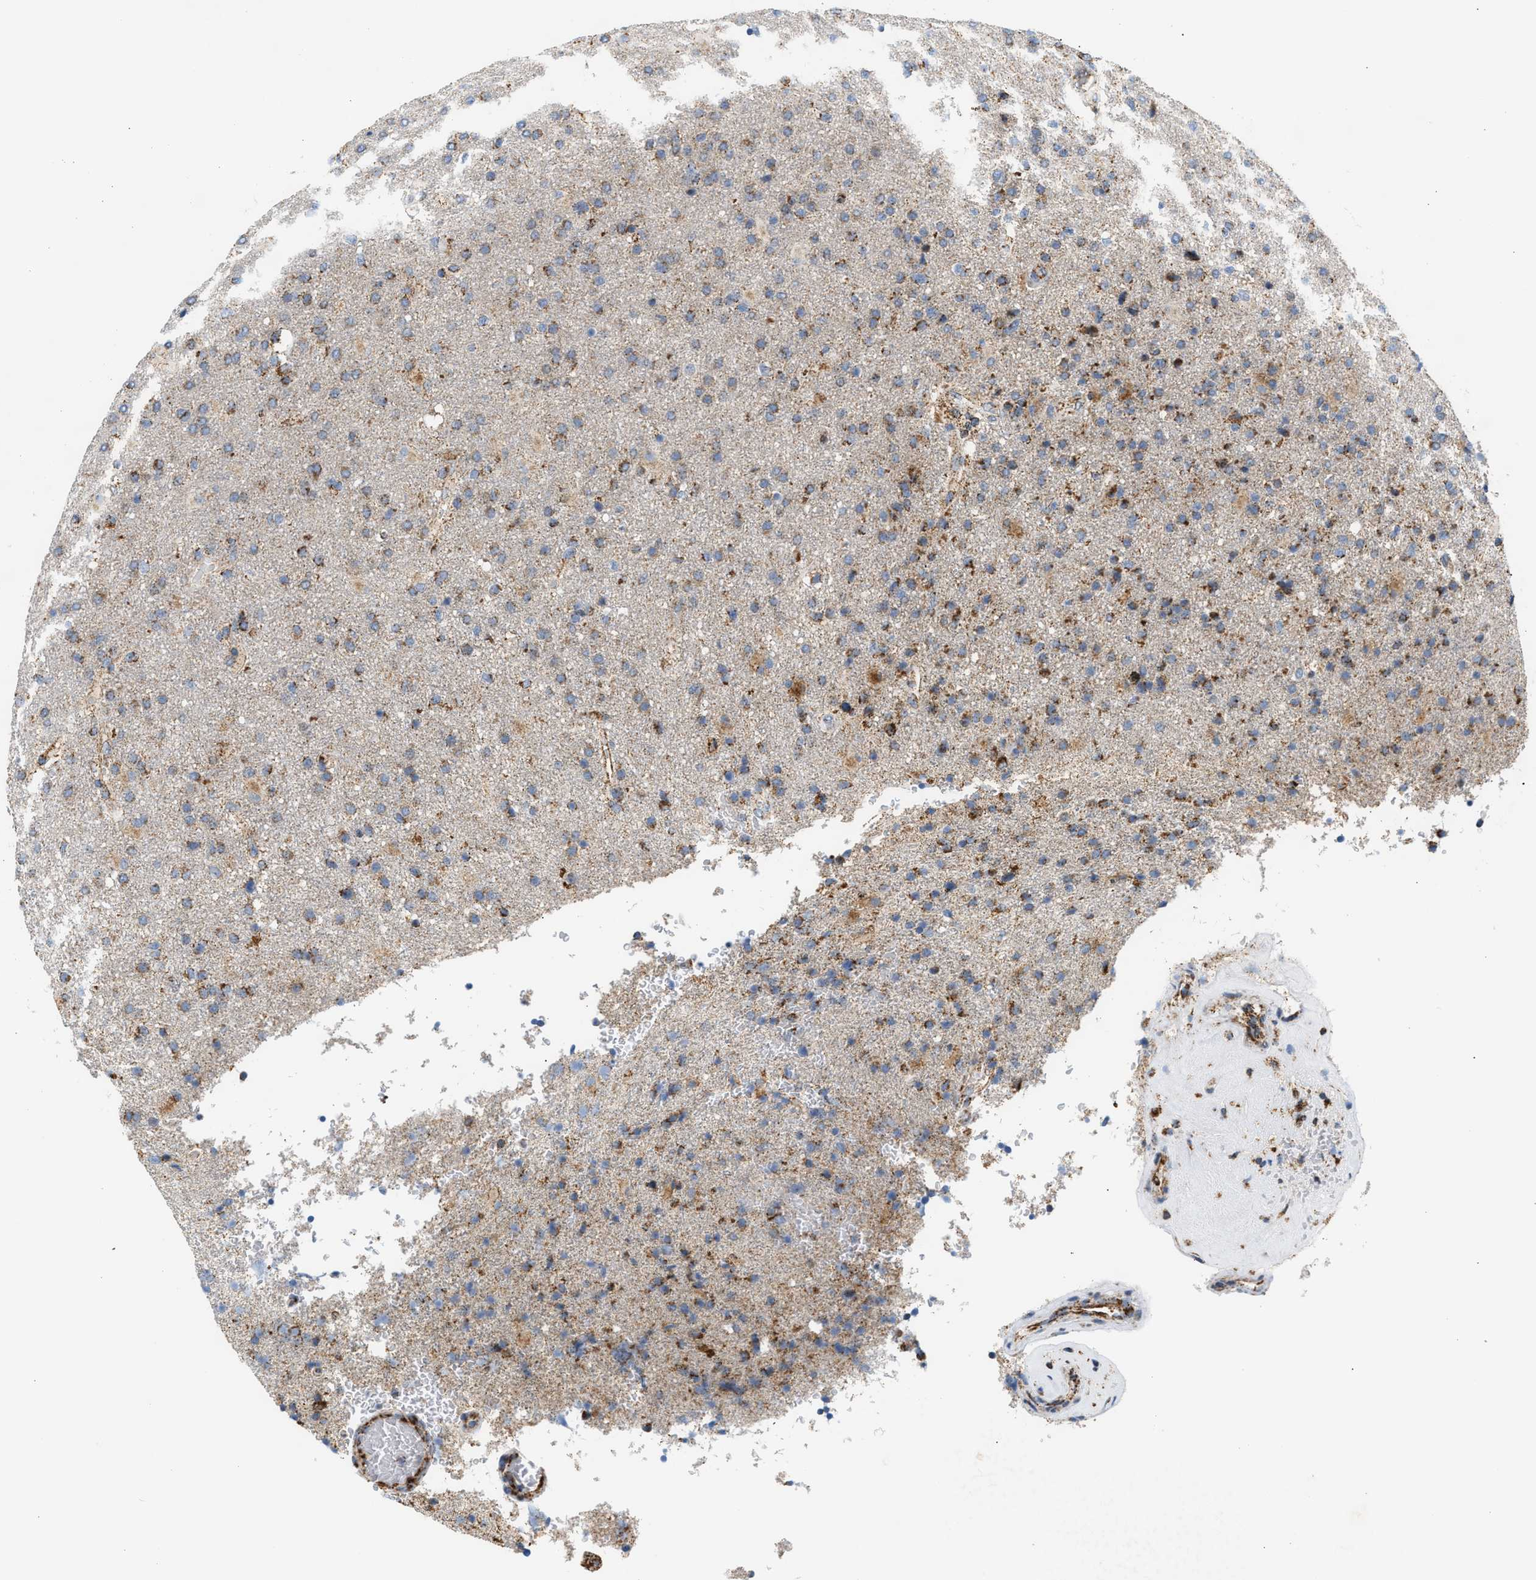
{"staining": {"intensity": "moderate", "quantity": ">75%", "location": "cytoplasmic/membranous"}, "tissue": "glioma", "cell_type": "Tumor cells", "image_type": "cancer", "snomed": [{"axis": "morphology", "description": "Glioma, malignant, High grade"}, {"axis": "topography", "description": "Brain"}], "caption": "An immunohistochemistry image of tumor tissue is shown. Protein staining in brown highlights moderate cytoplasmic/membranous positivity in glioma within tumor cells. The protein is shown in brown color, while the nuclei are stained blue.", "gene": "OGDH", "patient": {"sex": "male", "age": 72}}